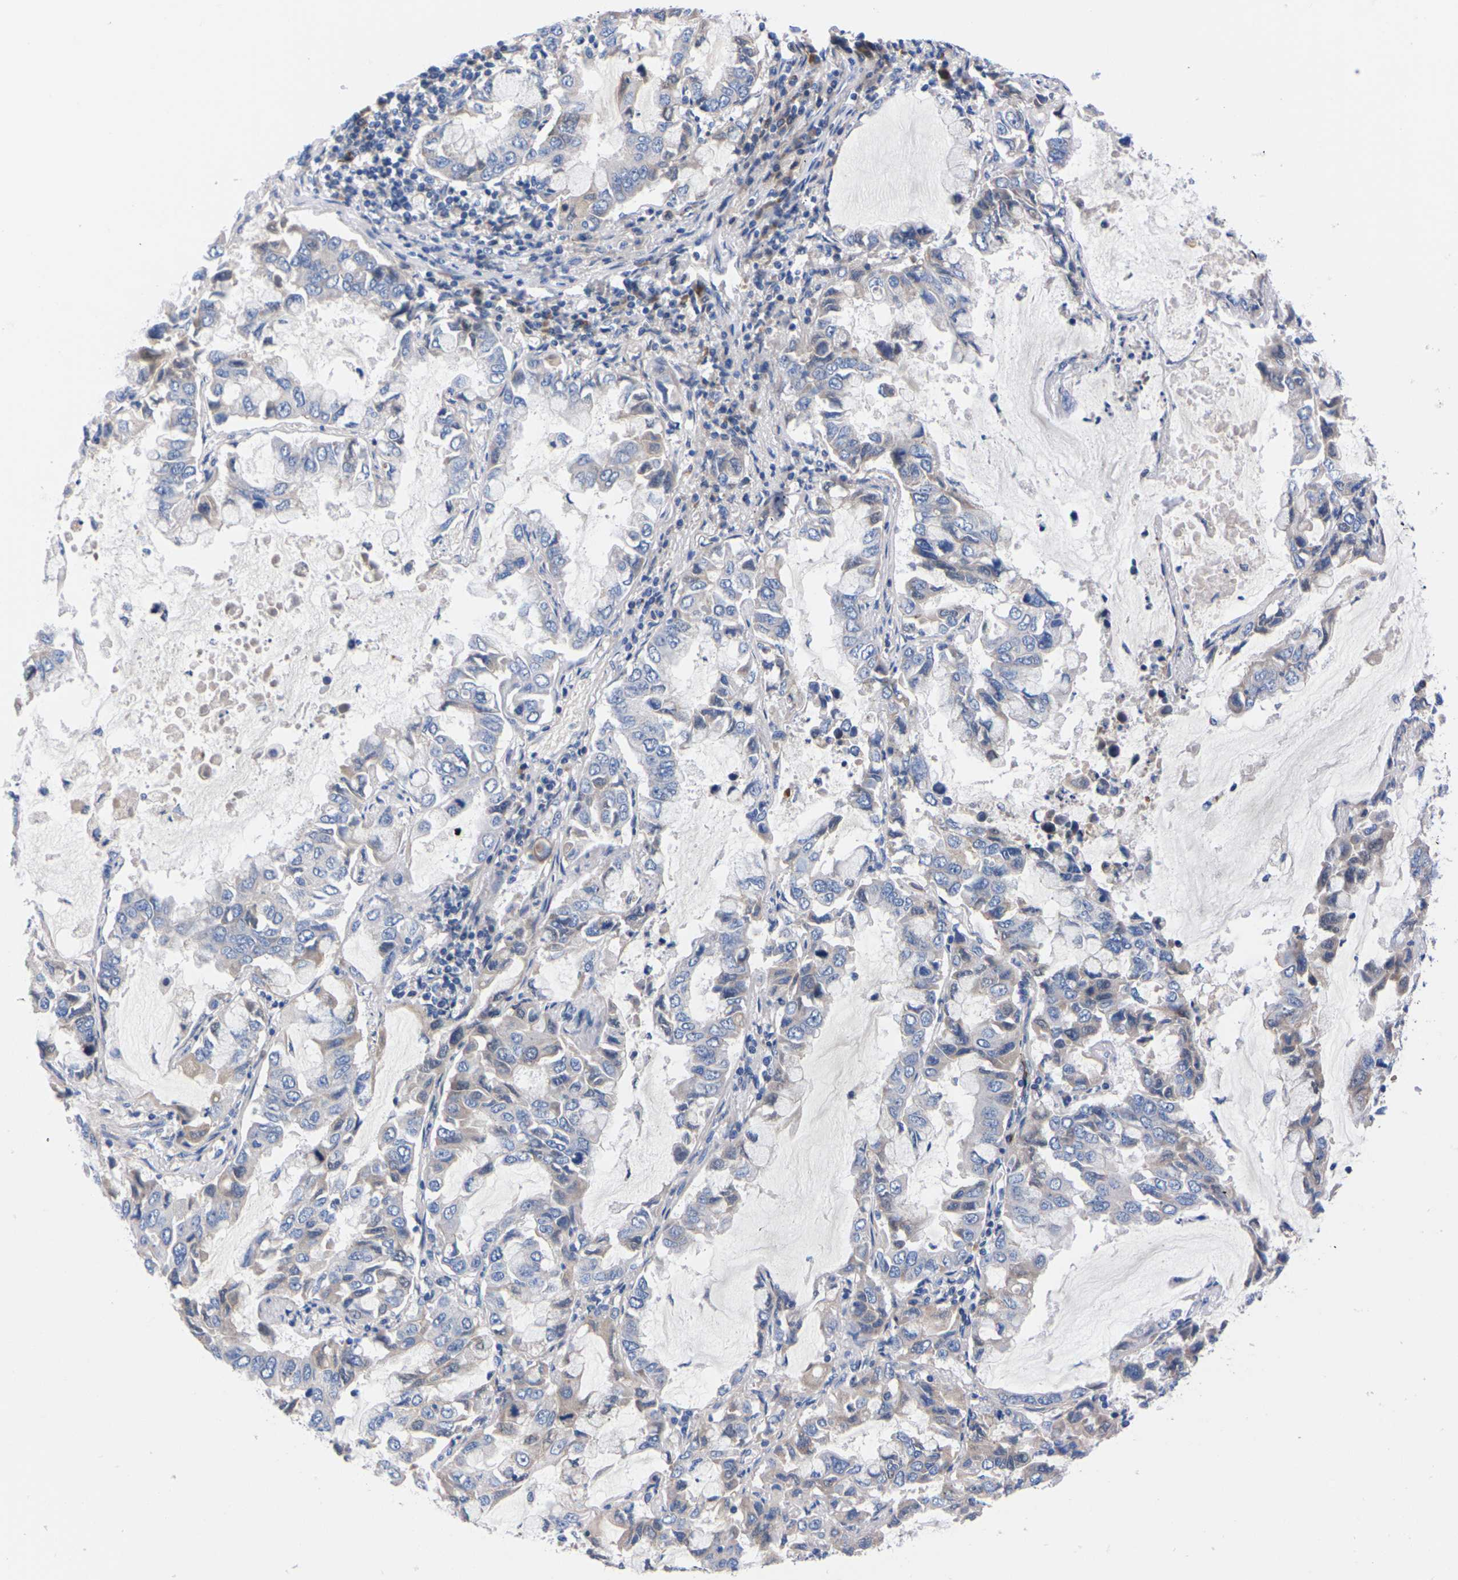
{"staining": {"intensity": "negative", "quantity": "none", "location": "none"}, "tissue": "lung cancer", "cell_type": "Tumor cells", "image_type": "cancer", "snomed": [{"axis": "morphology", "description": "Adenocarcinoma, NOS"}, {"axis": "topography", "description": "Lung"}], "caption": "This is a image of immunohistochemistry staining of adenocarcinoma (lung), which shows no expression in tumor cells.", "gene": "FAM210A", "patient": {"sex": "male", "age": 64}}